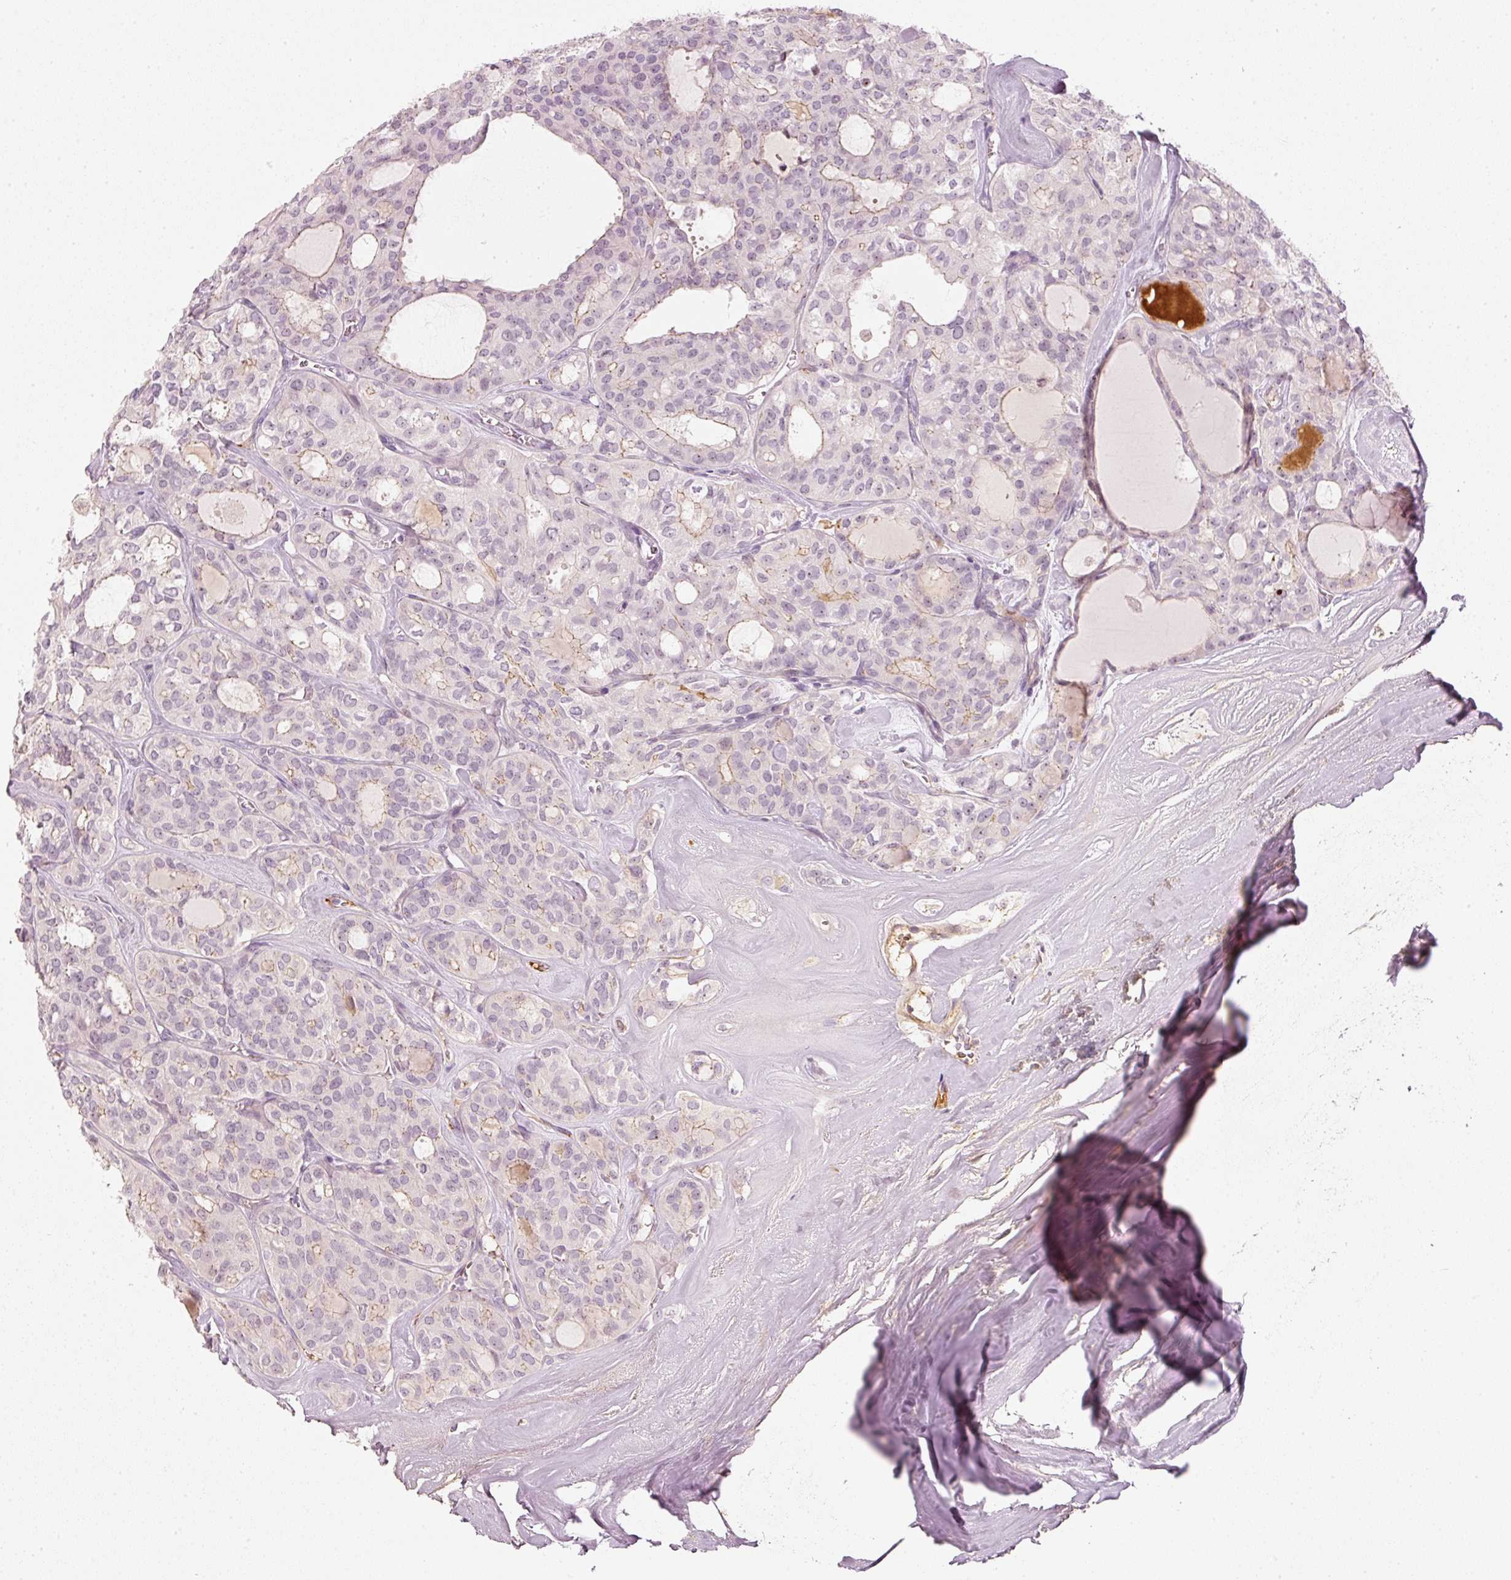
{"staining": {"intensity": "negative", "quantity": "none", "location": "none"}, "tissue": "thyroid cancer", "cell_type": "Tumor cells", "image_type": "cancer", "snomed": [{"axis": "morphology", "description": "Follicular adenoma carcinoma, NOS"}, {"axis": "topography", "description": "Thyroid gland"}], "caption": "Immunohistochemistry image of neoplastic tissue: human thyroid cancer (follicular adenoma carcinoma) stained with DAB reveals no significant protein positivity in tumor cells.", "gene": "VCAM1", "patient": {"sex": "male", "age": 75}}